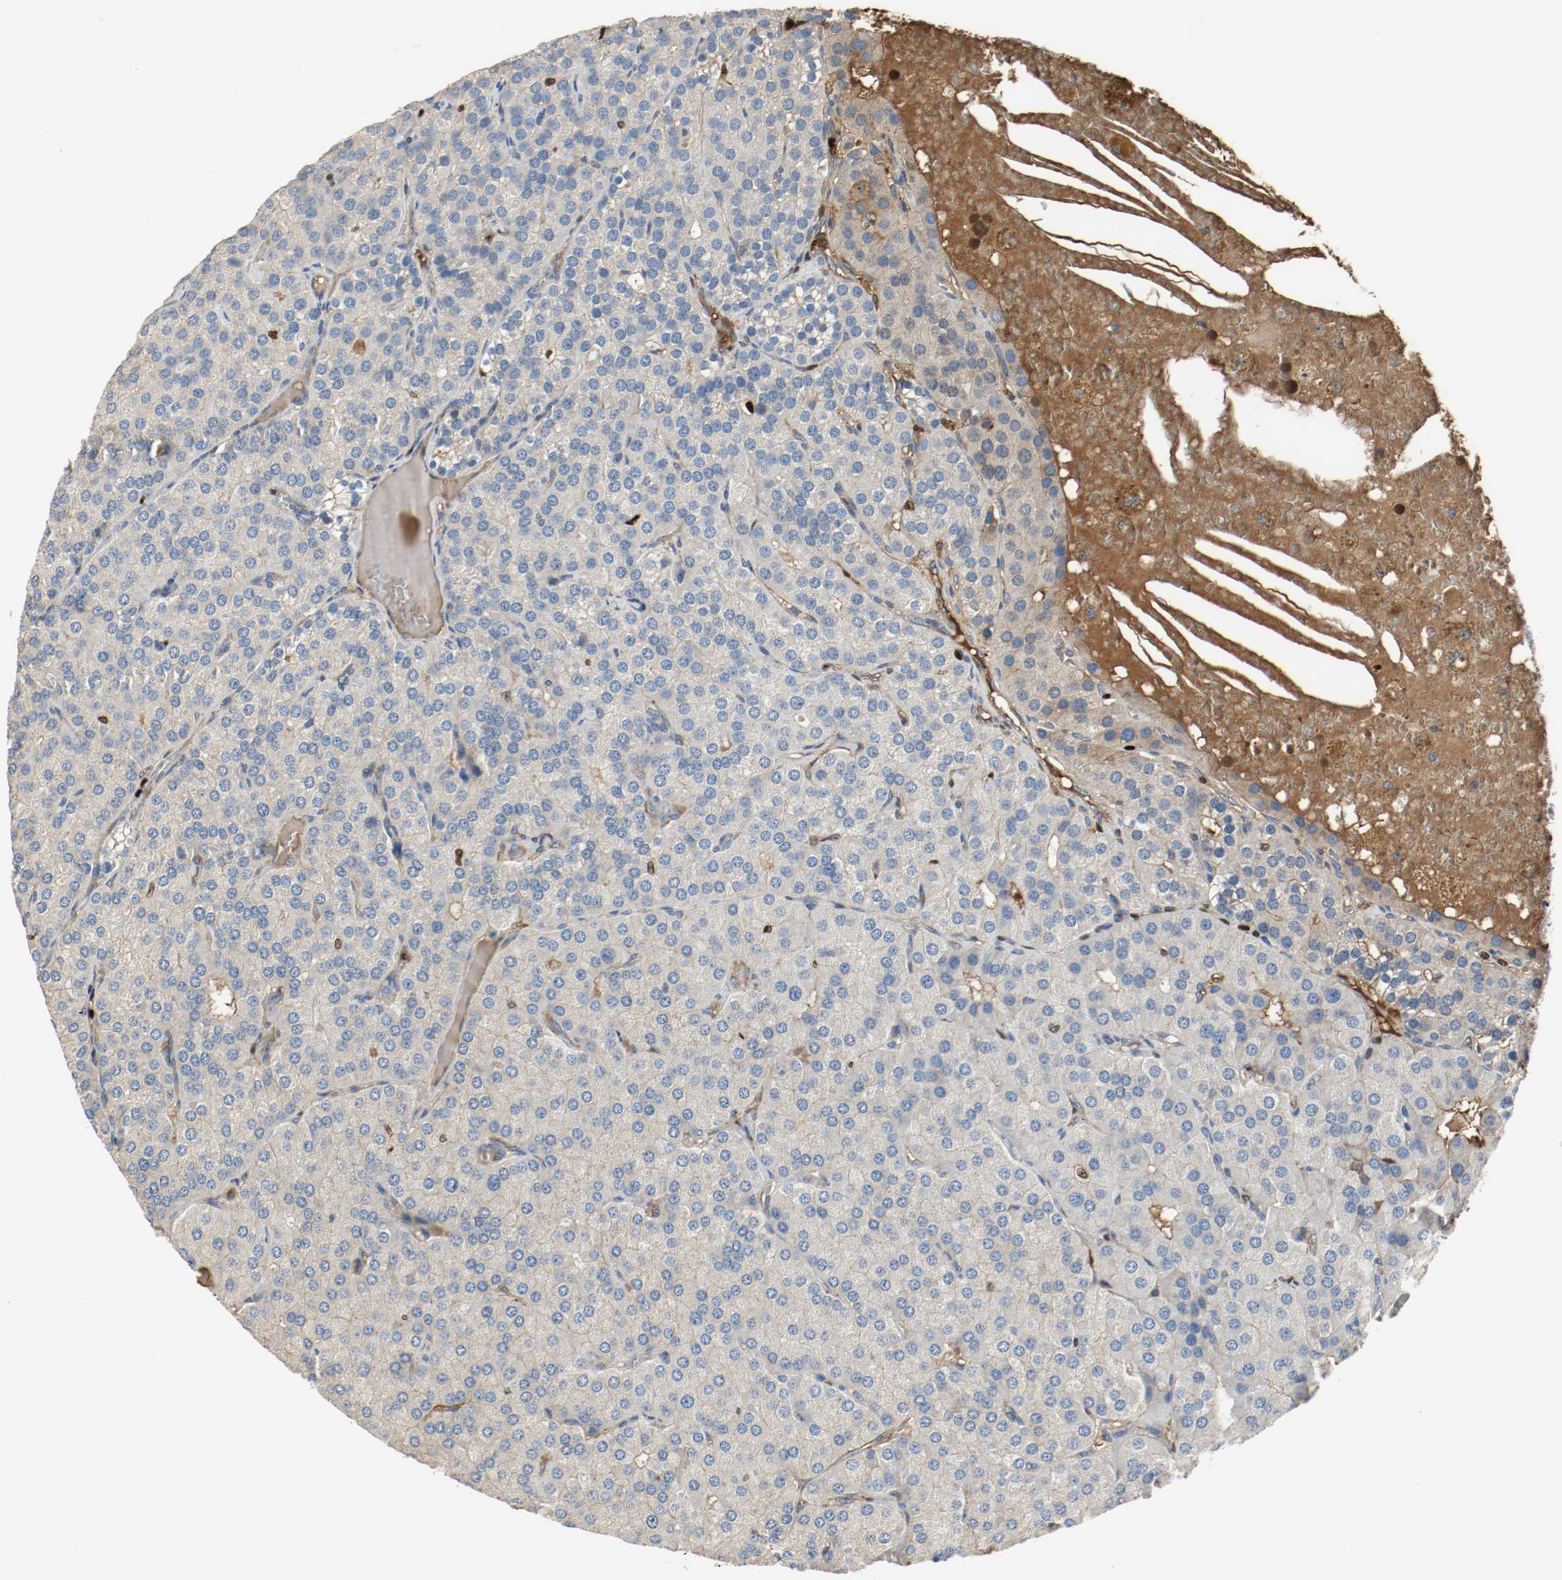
{"staining": {"intensity": "negative", "quantity": "none", "location": "none"}, "tissue": "parathyroid gland", "cell_type": "Glandular cells", "image_type": "normal", "snomed": [{"axis": "morphology", "description": "Normal tissue, NOS"}, {"axis": "morphology", "description": "Adenoma, NOS"}, {"axis": "topography", "description": "Parathyroid gland"}], "caption": "Immunohistochemistry (IHC) image of normal parathyroid gland stained for a protein (brown), which displays no staining in glandular cells.", "gene": "BLK", "patient": {"sex": "female", "age": 86}}